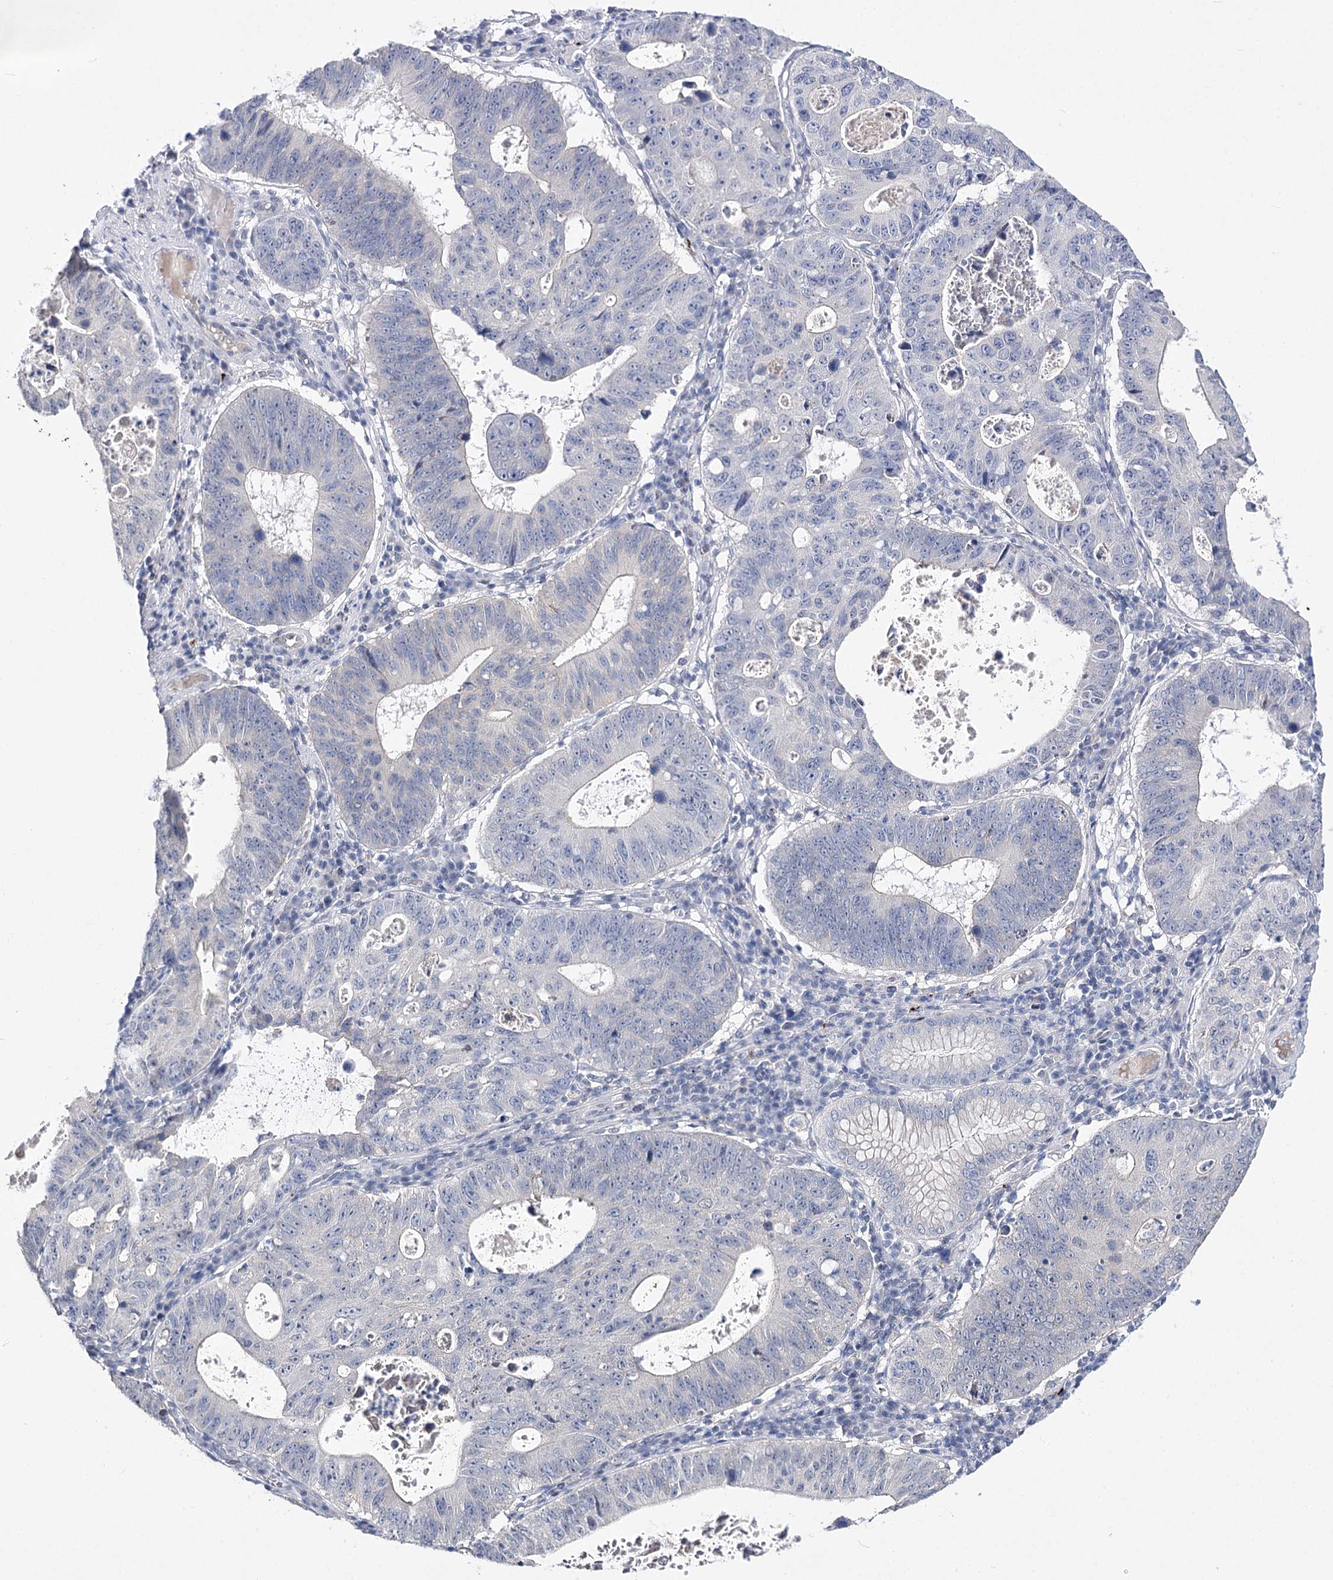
{"staining": {"intensity": "negative", "quantity": "none", "location": "none"}, "tissue": "stomach cancer", "cell_type": "Tumor cells", "image_type": "cancer", "snomed": [{"axis": "morphology", "description": "Adenocarcinoma, NOS"}, {"axis": "topography", "description": "Stomach"}], "caption": "Immunohistochemical staining of human adenocarcinoma (stomach) exhibits no significant staining in tumor cells.", "gene": "ATP10B", "patient": {"sex": "male", "age": 59}}